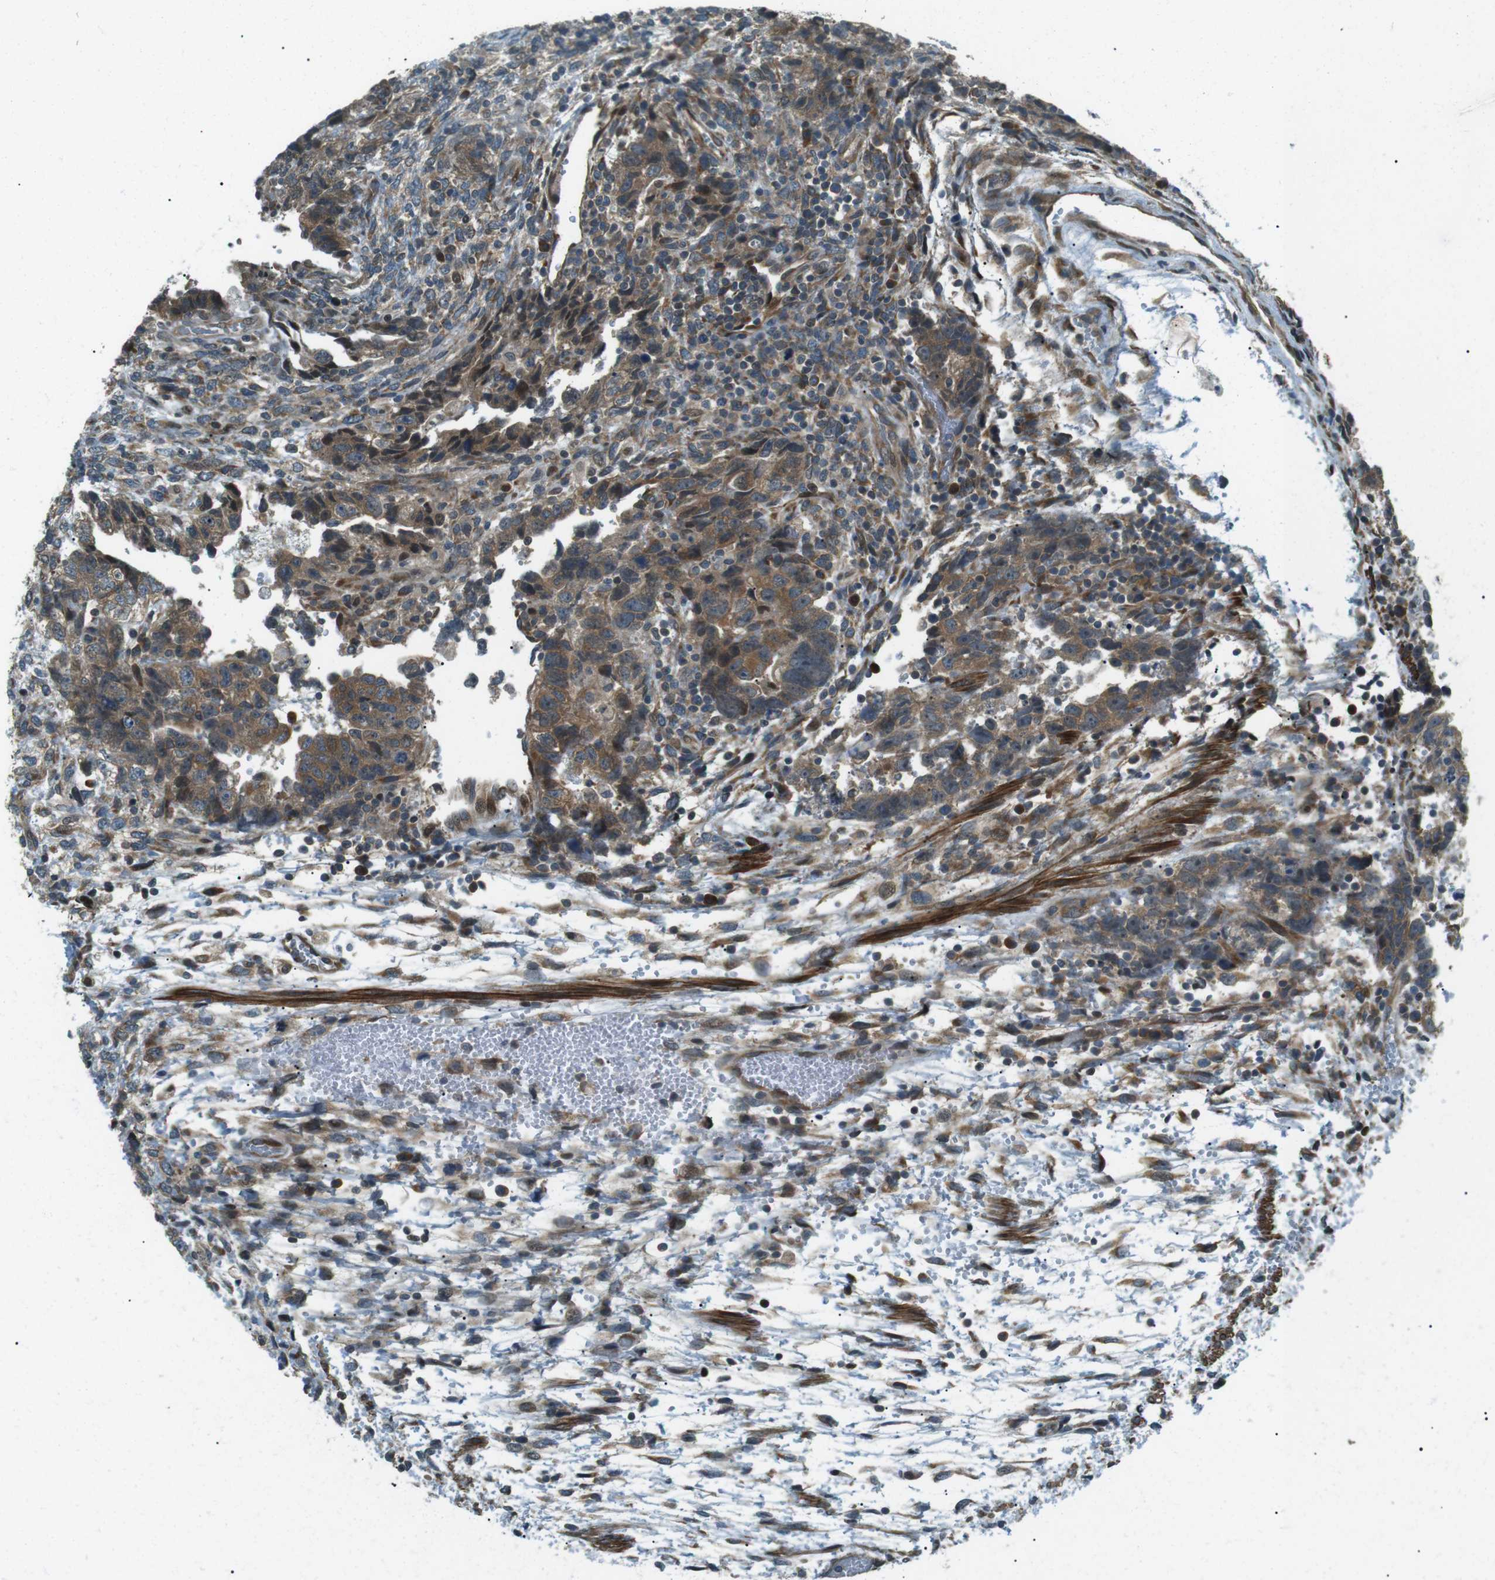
{"staining": {"intensity": "moderate", "quantity": ">75%", "location": "cytoplasmic/membranous"}, "tissue": "testis cancer", "cell_type": "Tumor cells", "image_type": "cancer", "snomed": [{"axis": "morphology", "description": "Carcinoma, Embryonal, NOS"}, {"axis": "topography", "description": "Testis"}], "caption": "Protein expression analysis of human testis cancer reveals moderate cytoplasmic/membranous expression in about >75% of tumor cells.", "gene": "TMEM74", "patient": {"sex": "male", "age": 36}}